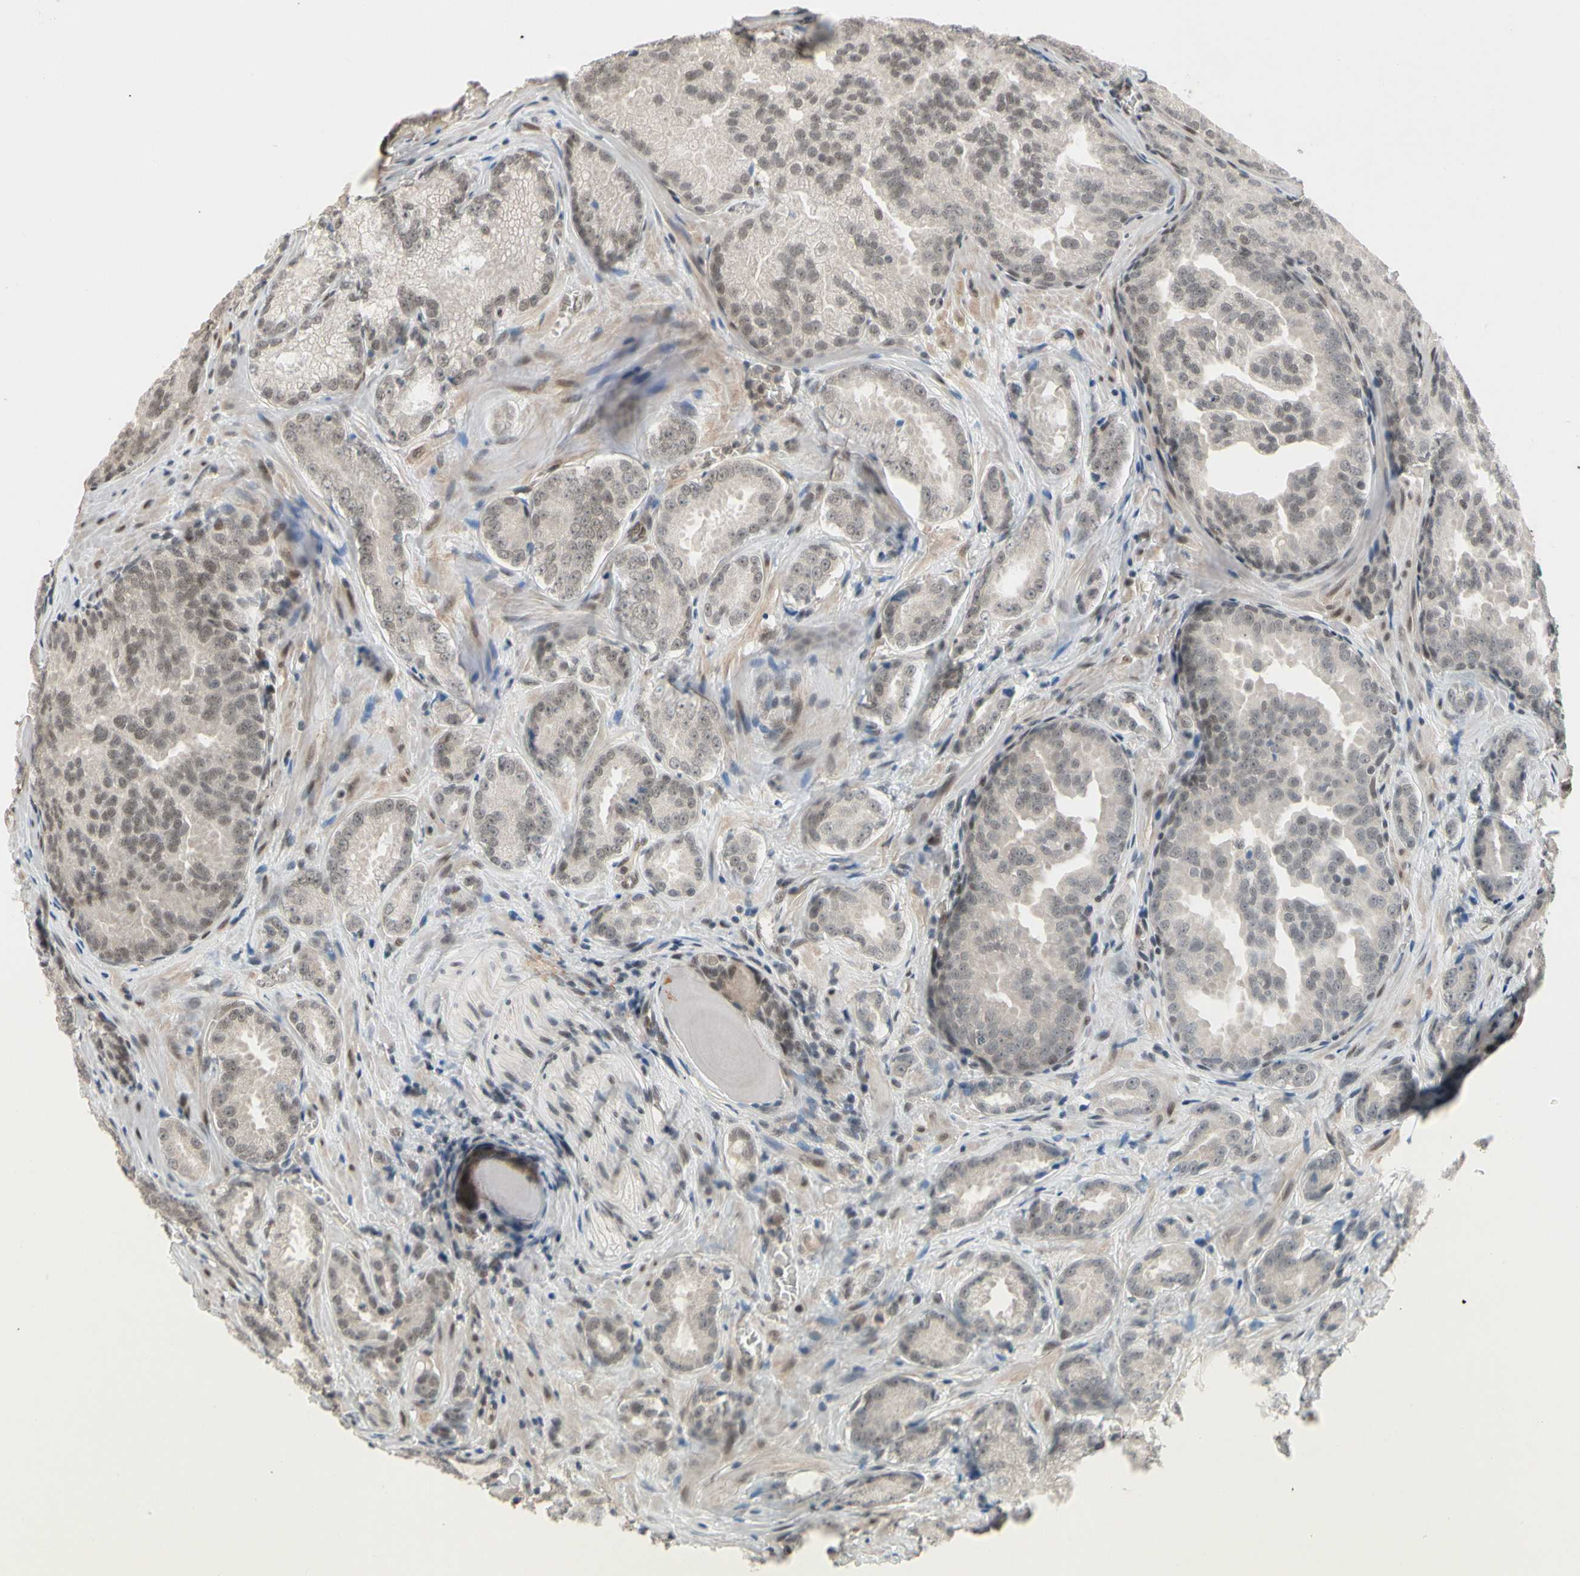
{"staining": {"intensity": "weak", "quantity": "25%-75%", "location": "nuclear"}, "tissue": "prostate cancer", "cell_type": "Tumor cells", "image_type": "cancer", "snomed": [{"axis": "morphology", "description": "Adenocarcinoma, High grade"}, {"axis": "topography", "description": "Prostate"}], "caption": "Tumor cells show weak nuclear expression in about 25%-75% of cells in high-grade adenocarcinoma (prostate).", "gene": "TAF4", "patient": {"sex": "male", "age": 64}}